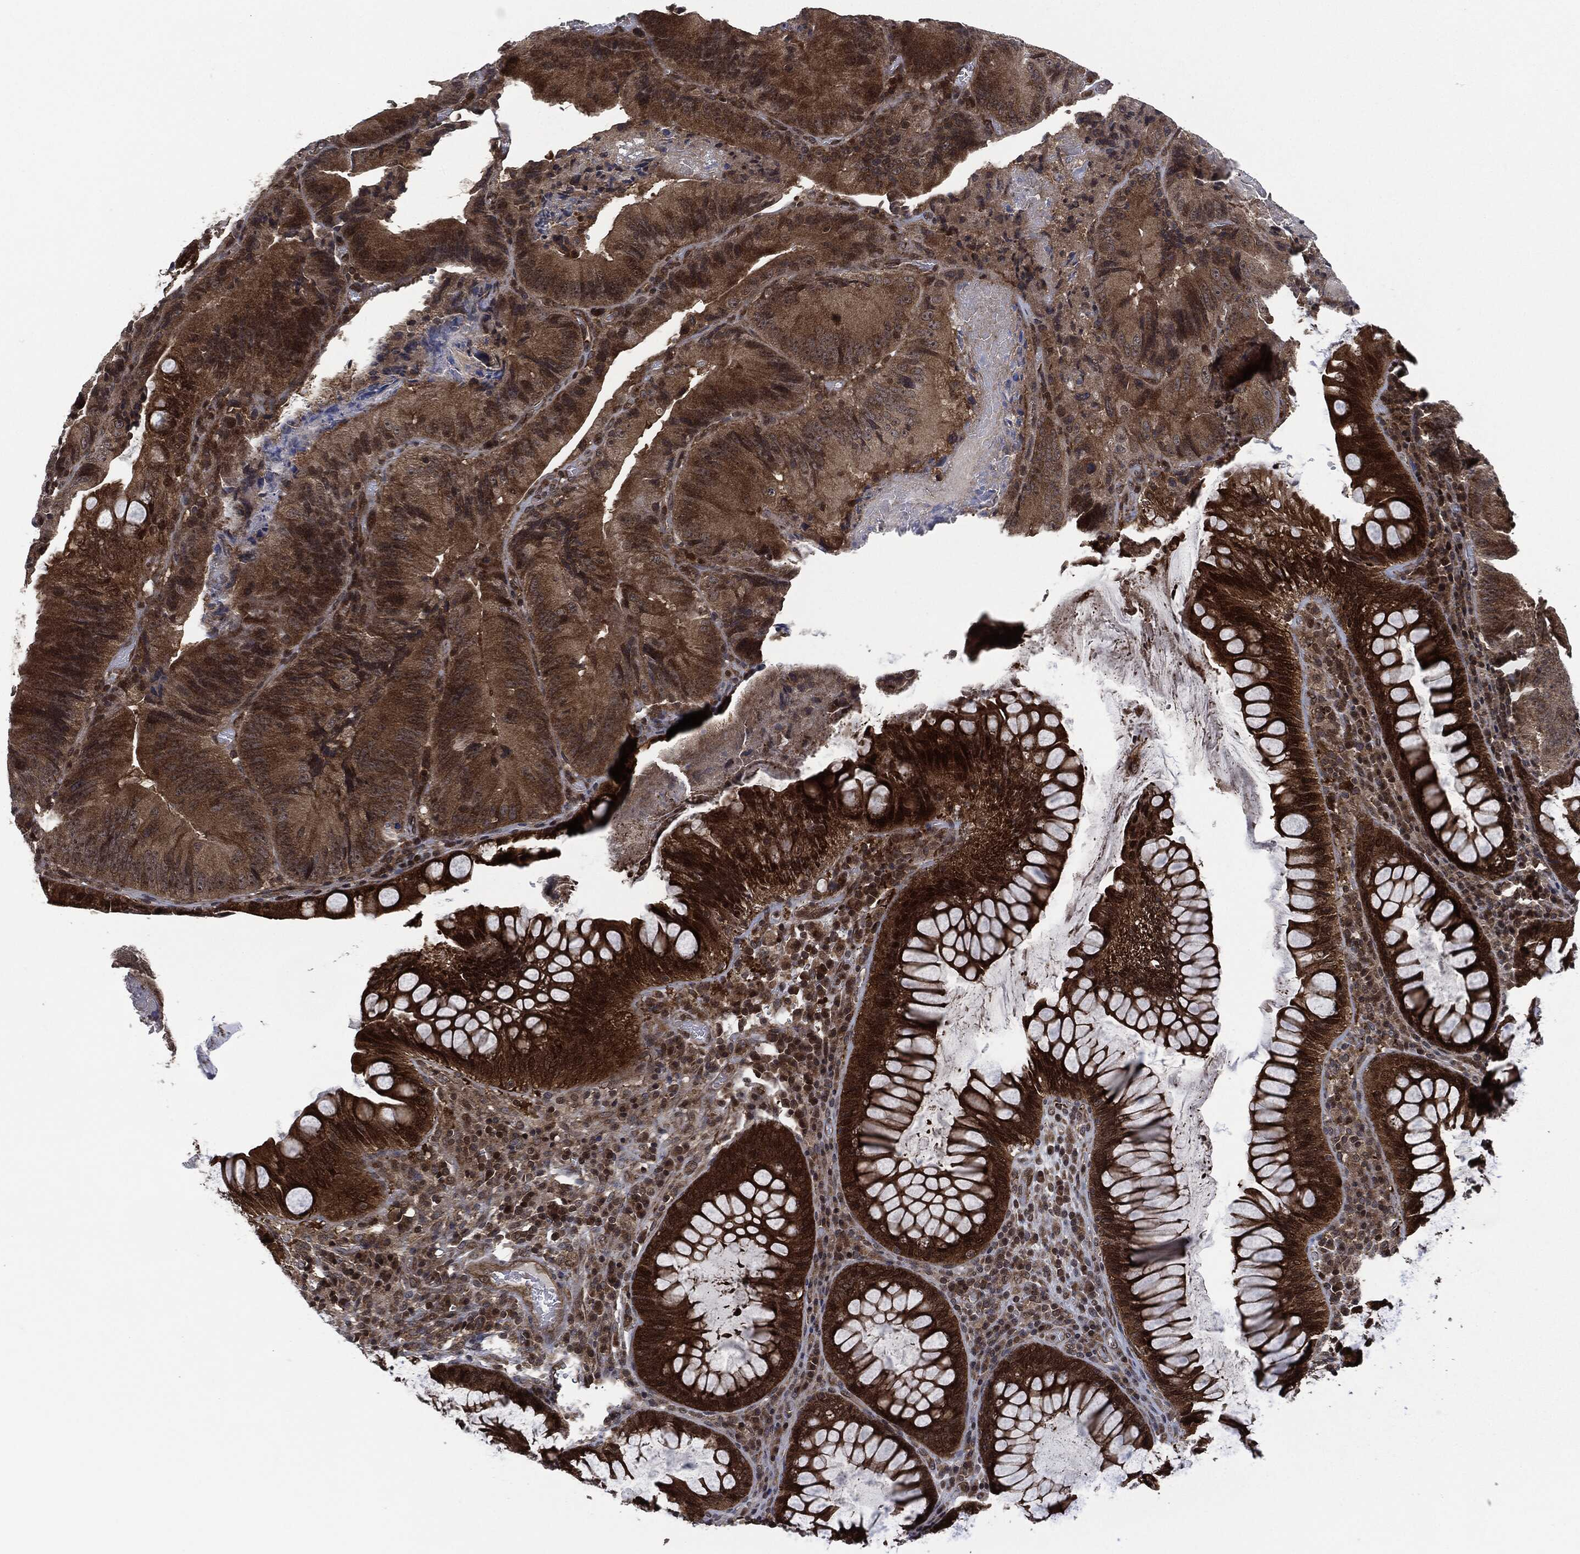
{"staining": {"intensity": "strong", "quantity": "<25%", "location": "cytoplasmic/membranous"}, "tissue": "colorectal cancer", "cell_type": "Tumor cells", "image_type": "cancer", "snomed": [{"axis": "morphology", "description": "Adenocarcinoma, NOS"}, {"axis": "topography", "description": "Colon"}], "caption": "This histopathology image demonstrates colorectal adenocarcinoma stained with immunohistochemistry (IHC) to label a protein in brown. The cytoplasmic/membranous of tumor cells show strong positivity for the protein. Nuclei are counter-stained blue.", "gene": "HRAS", "patient": {"sex": "female", "age": 86}}